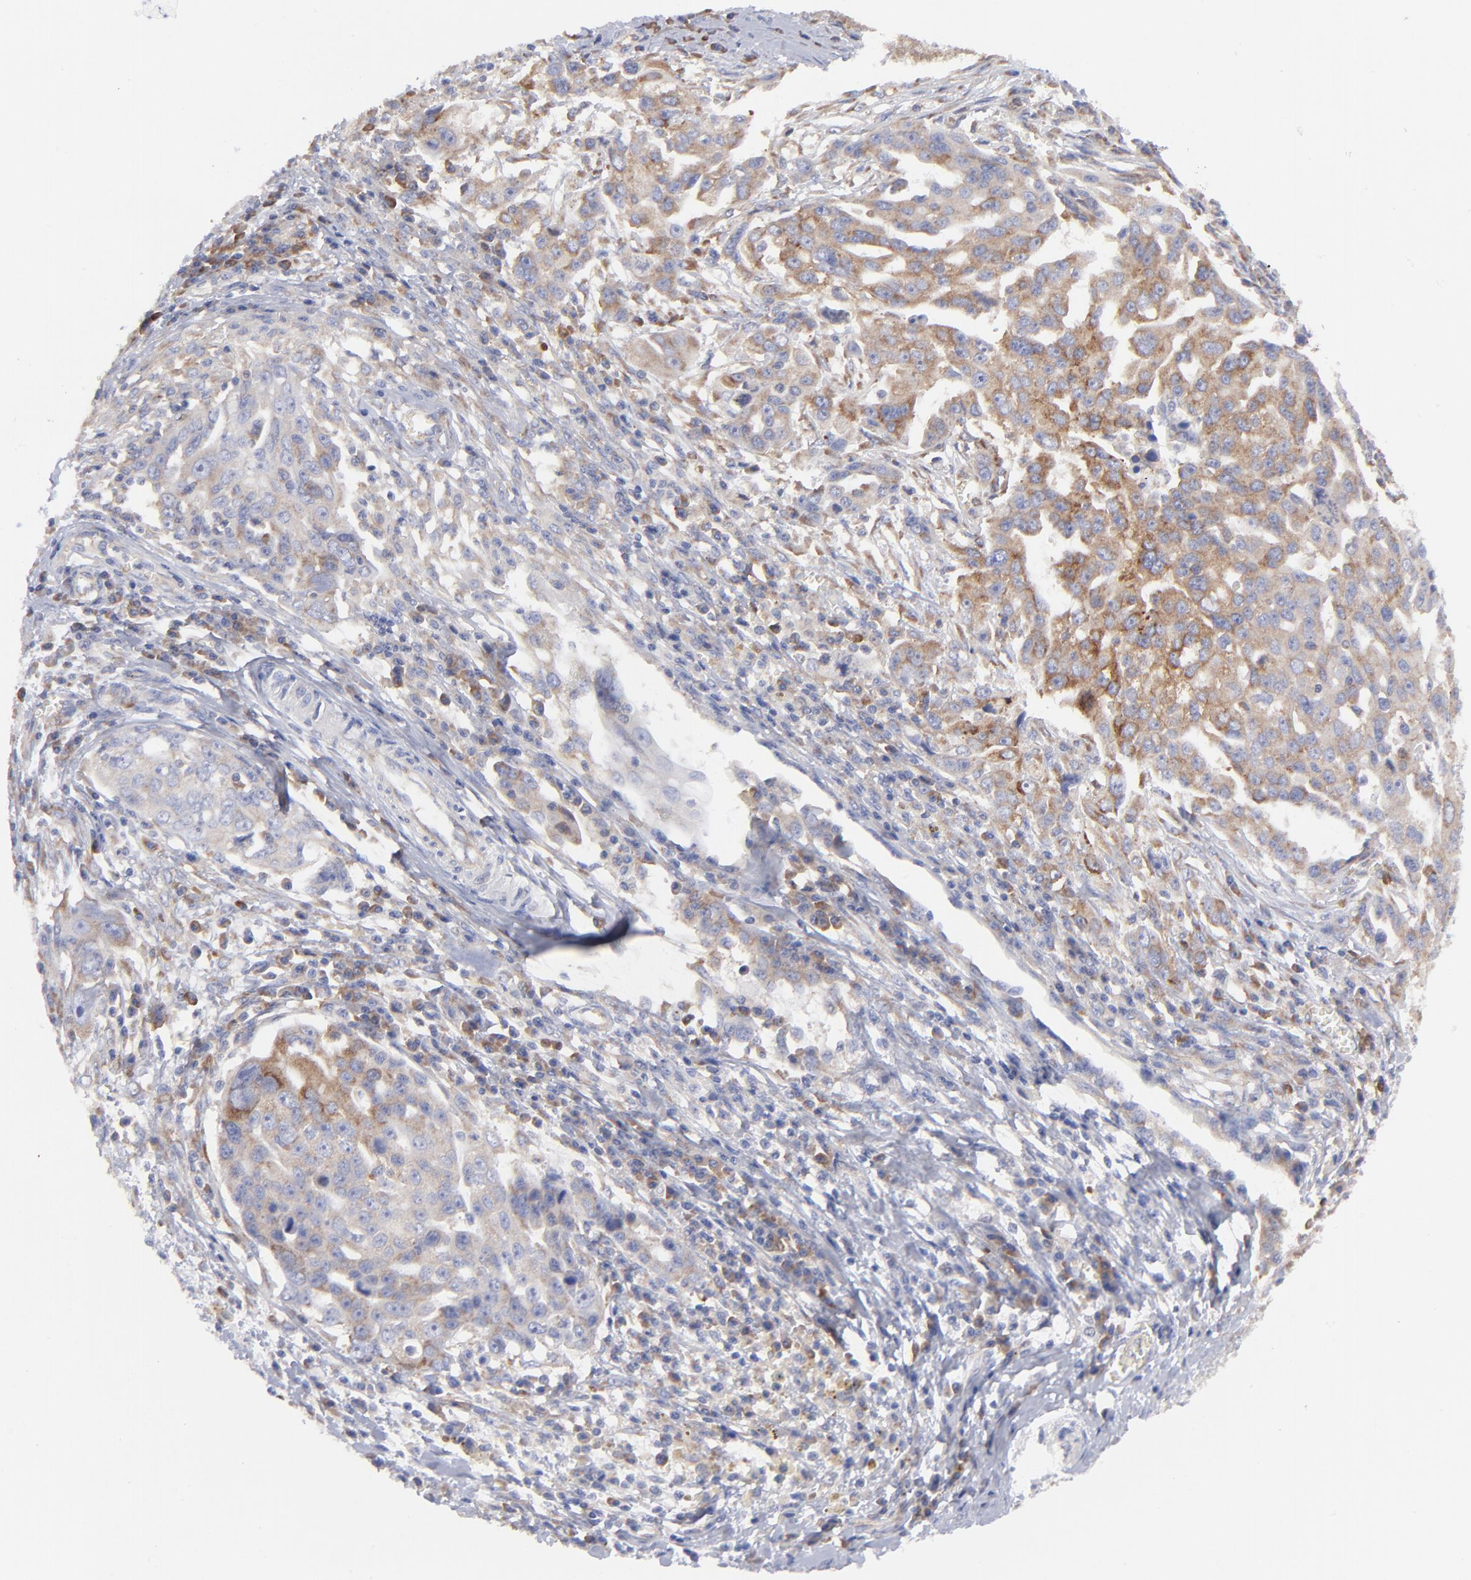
{"staining": {"intensity": "moderate", "quantity": ">75%", "location": "cytoplasmic/membranous"}, "tissue": "ovarian cancer", "cell_type": "Tumor cells", "image_type": "cancer", "snomed": [{"axis": "morphology", "description": "Carcinoma, endometroid"}, {"axis": "topography", "description": "Ovary"}], "caption": "About >75% of tumor cells in ovarian cancer (endometroid carcinoma) exhibit moderate cytoplasmic/membranous protein positivity as visualized by brown immunohistochemical staining.", "gene": "EIF2AK2", "patient": {"sex": "female", "age": 75}}